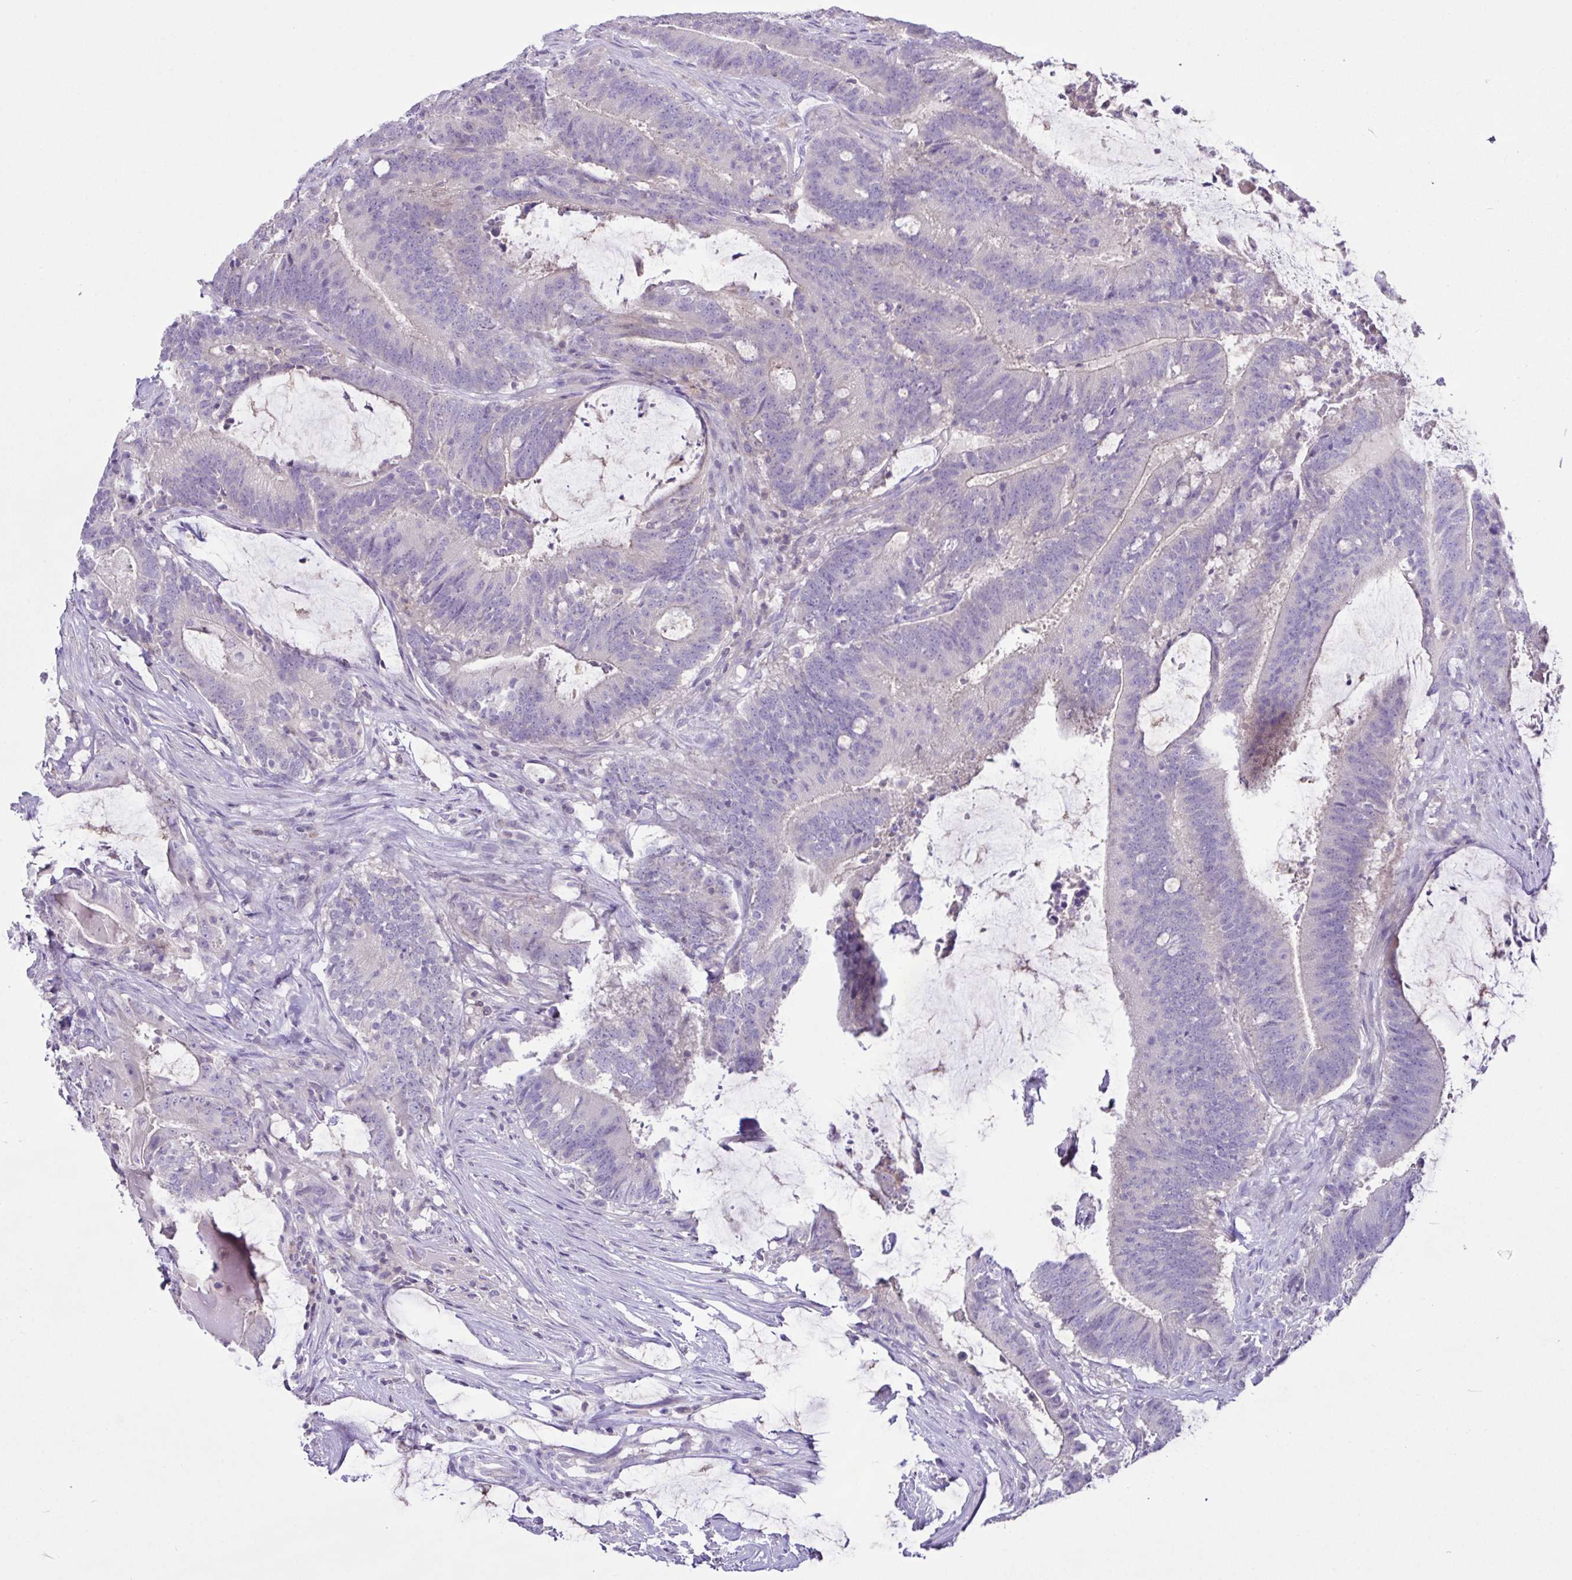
{"staining": {"intensity": "negative", "quantity": "none", "location": "none"}, "tissue": "colorectal cancer", "cell_type": "Tumor cells", "image_type": "cancer", "snomed": [{"axis": "morphology", "description": "Adenocarcinoma, NOS"}, {"axis": "topography", "description": "Colon"}], "caption": "The micrograph demonstrates no significant expression in tumor cells of adenocarcinoma (colorectal).", "gene": "D2HGDH", "patient": {"sex": "female", "age": 43}}